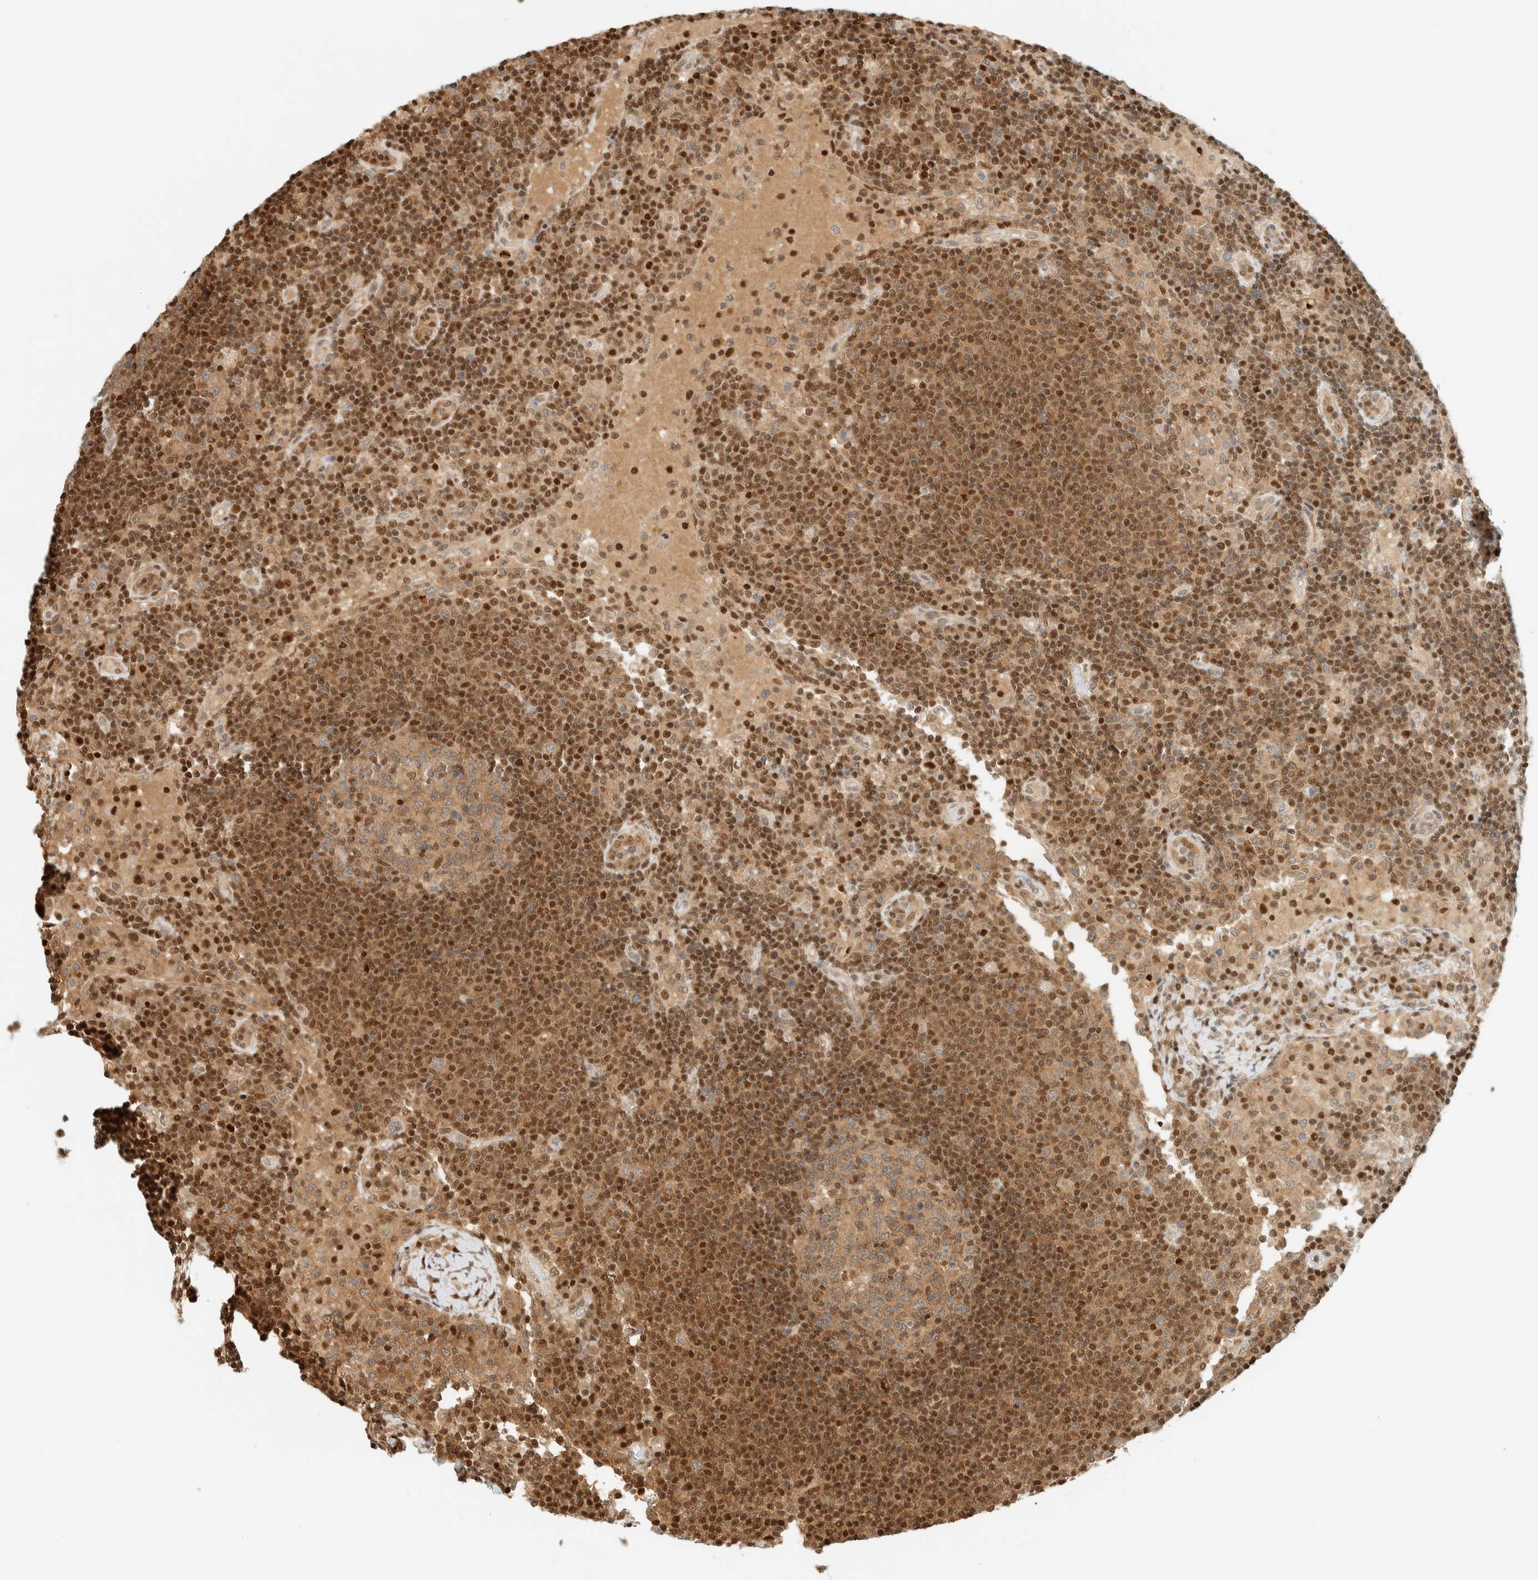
{"staining": {"intensity": "moderate", "quantity": ">75%", "location": "cytoplasmic/membranous,nuclear"}, "tissue": "lymph node", "cell_type": "Germinal center cells", "image_type": "normal", "snomed": [{"axis": "morphology", "description": "Normal tissue, NOS"}, {"axis": "topography", "description": "Lymph node"}], "caption": "Moderate cytoplasmic/membranous,nuclear protein positivity is seen in approximately >75% of germinal center cells in lymph node.", "gene": "ZBTB37", "patient": {"sex": "female", "age": 53}}